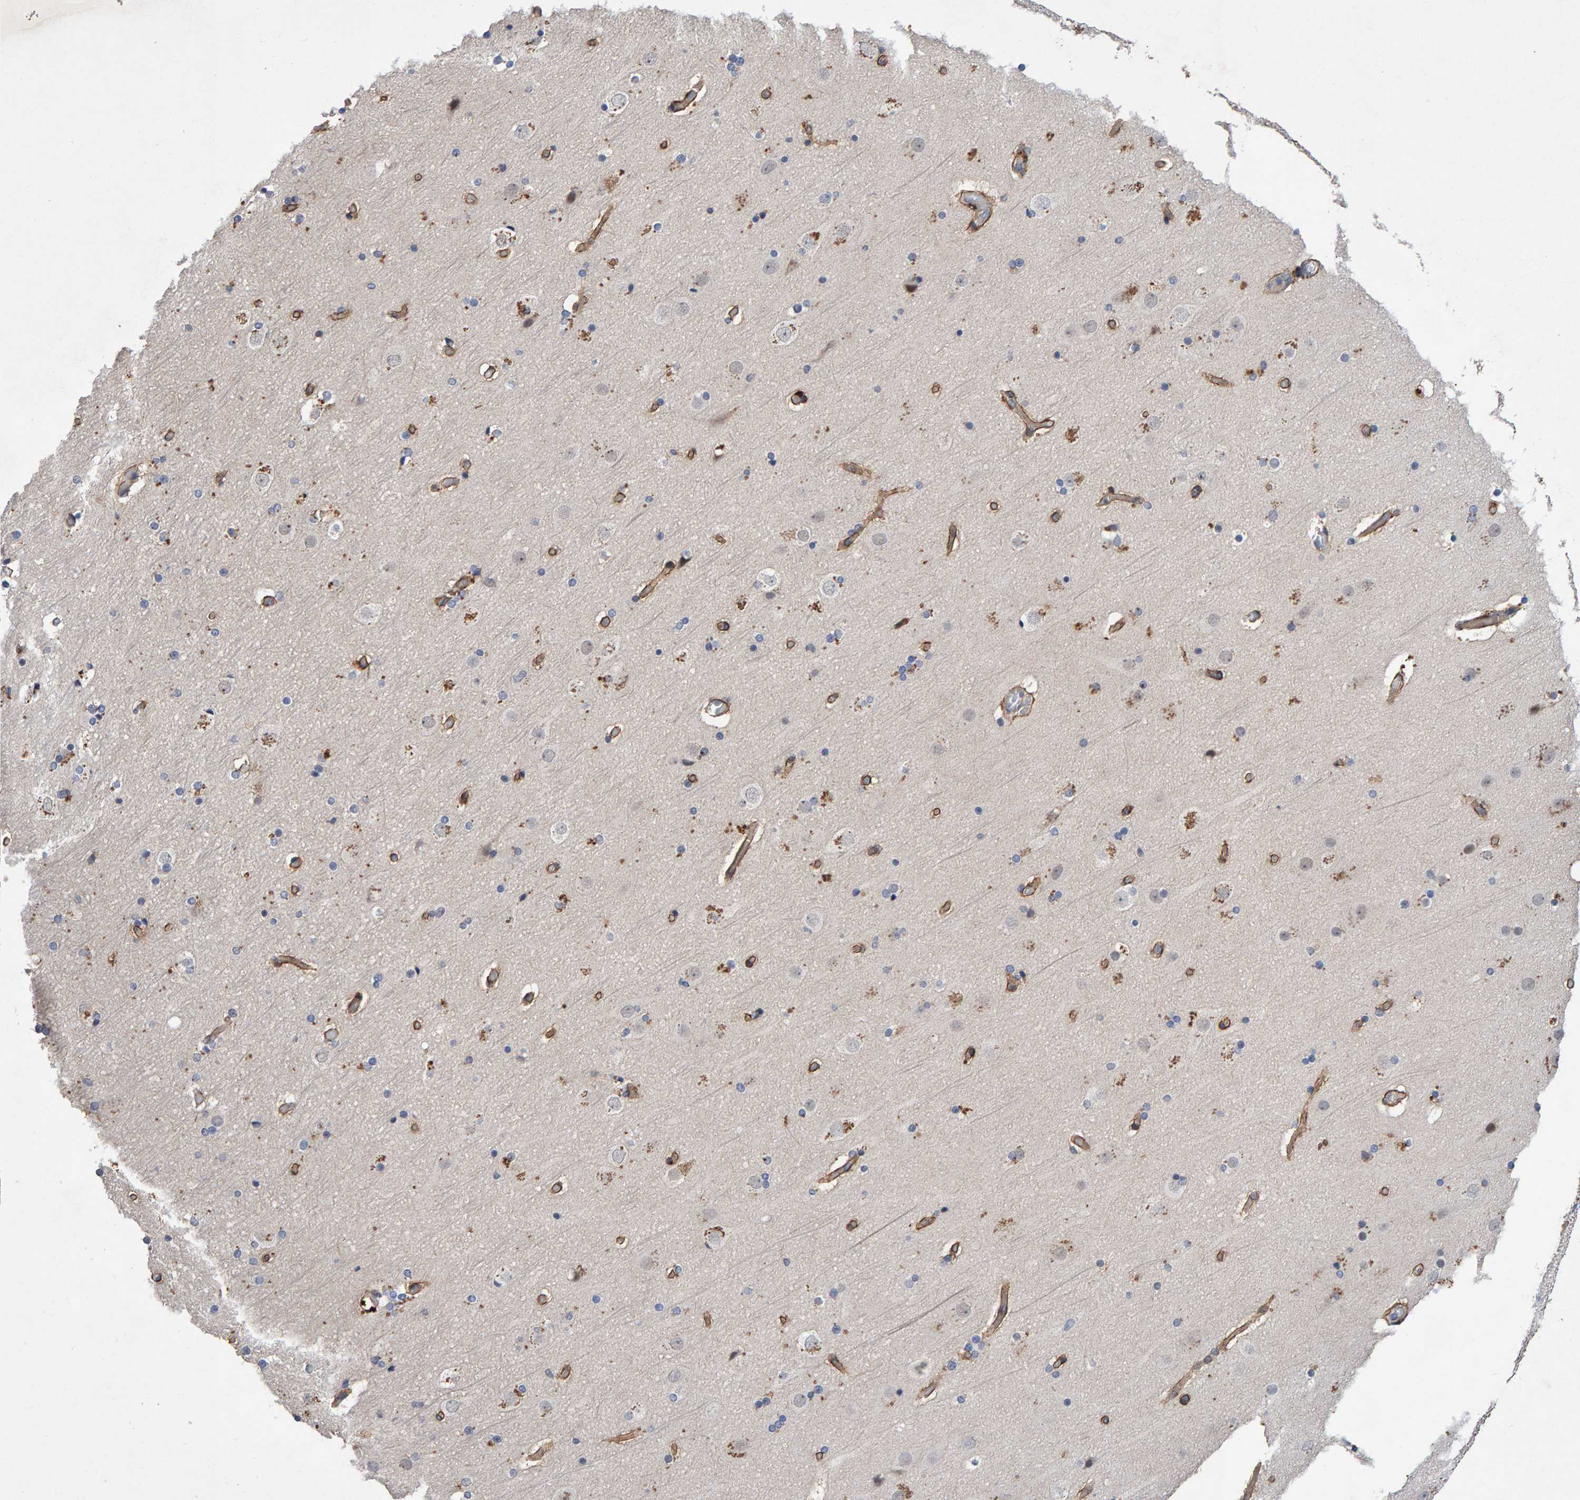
{"staining": {"intensity": "moderate", "quantity": ">75%", "location": "cytoplasmic/membranous"}, "tissue": "cerebral cortex", "cell_type": "Endothelial cells", "image_type": "normal", "snomed": [{"axis": "morphology", "description": "Normal tissue, NOS"}, {"axis": "topography", "description": "Cerebral cortex"}], "caption": "A medium amount of moderate cytoplasmic/membranous expression is appreciated in approximately >75% of endothelial cells in normal cerebral cortex.", "gene": "EFR3A", "patient": {"sex": "male", "age": 57}}